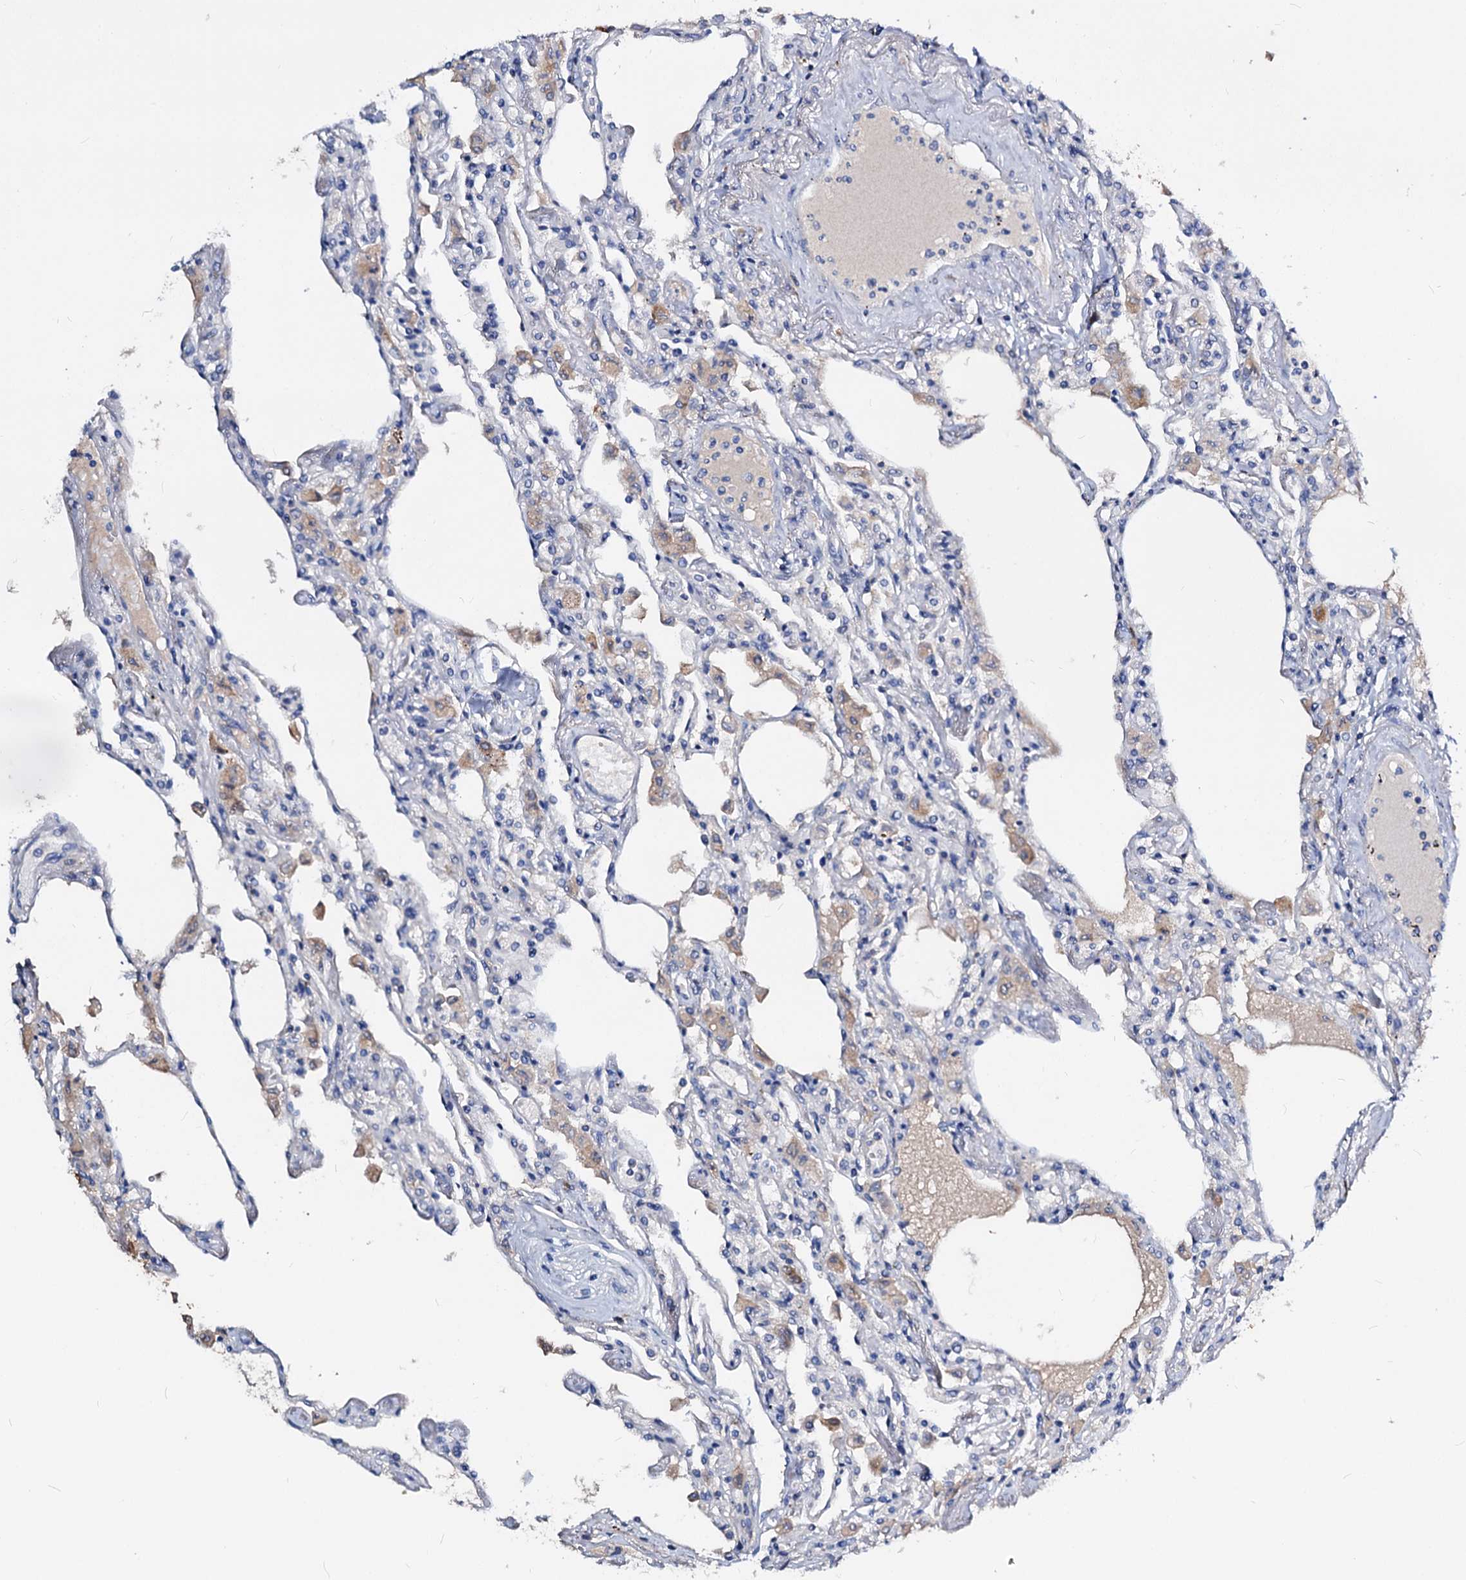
{"staining": {"intensity": "negative", "quantity": "none", "location": "none"}, "tissue": "lung", "cell_type": "Alveolar cells", "image_type": "normal", "snomed": [{"axis": "morphology", "description": "Normal tissue, NOS"}, {"axis": "topography", "description": "Bronchus"}, {"axis": "topography", "description": "Lung"}], "caption": "This is an IHC photomicrograph of normal human lung. There is no positivity in alveolar cells.", "gene": "ACY3", "patient": {"sex": "female", "age": 49}}